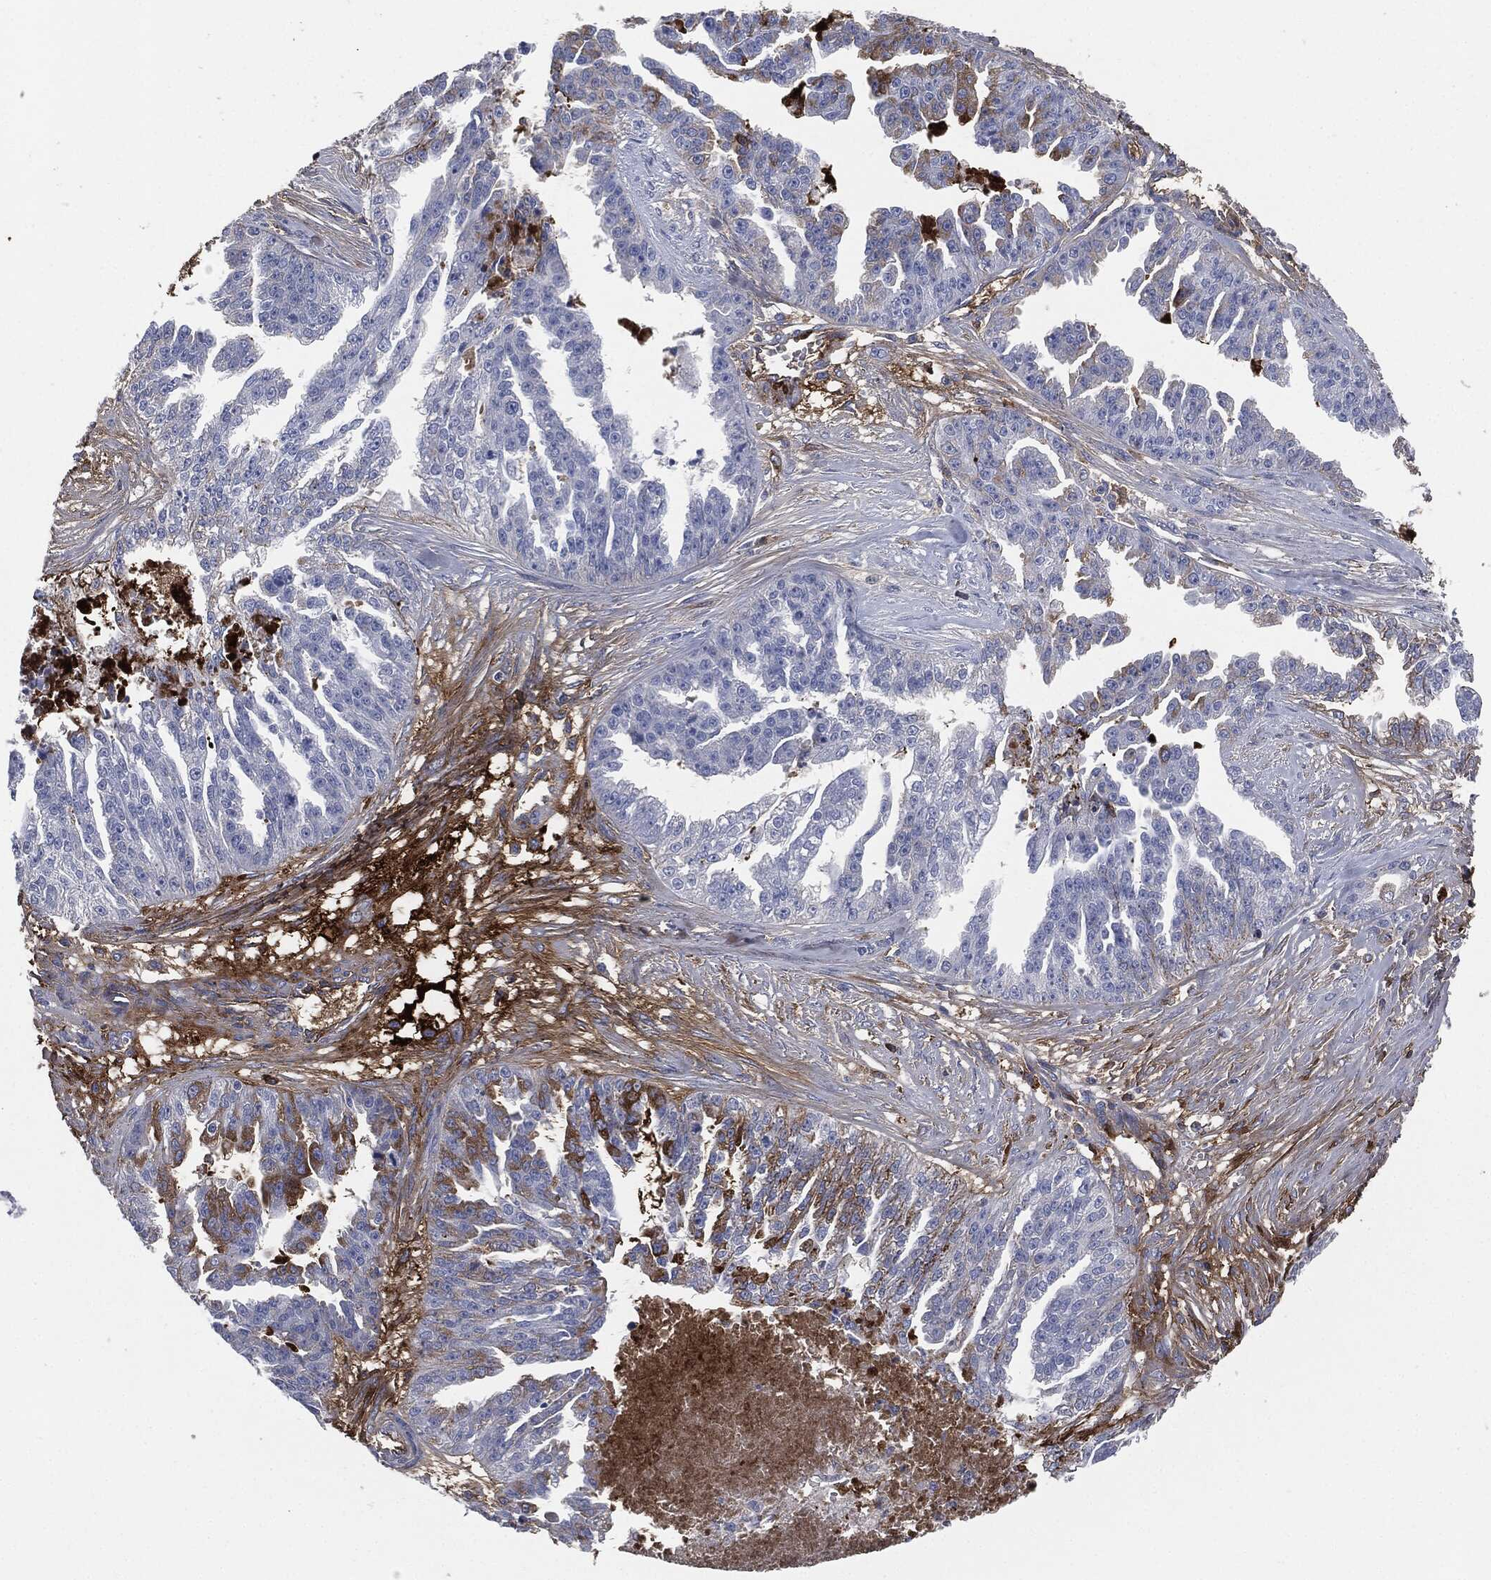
{"staining": {"intensity": "strong", "quantity": "<25%", "location": "cytoplasmic/membranous"}, "tissue": "ovarian cancer", "cell_type": "Tumor cells", "image_type": "cancer", "snomed": [{"axis": "morphology", "description": "Cystadenocarcinoma, serous, NOS"}, {"axis": "topography", "description": "Ovary"}], "caption": "A photomicrograph of ovarian cancer (serous cystadenocarcinoma) stained for a protein demonstrates strong cytoplasmic/membranous brown staining in tumor cells. The staining was performed using DAB, with brown indicating positive protein expression. Nuclei are stained blue with hematoxylin.", "gene": "APOB", "patient": {"sex": "female", "age": 58}}